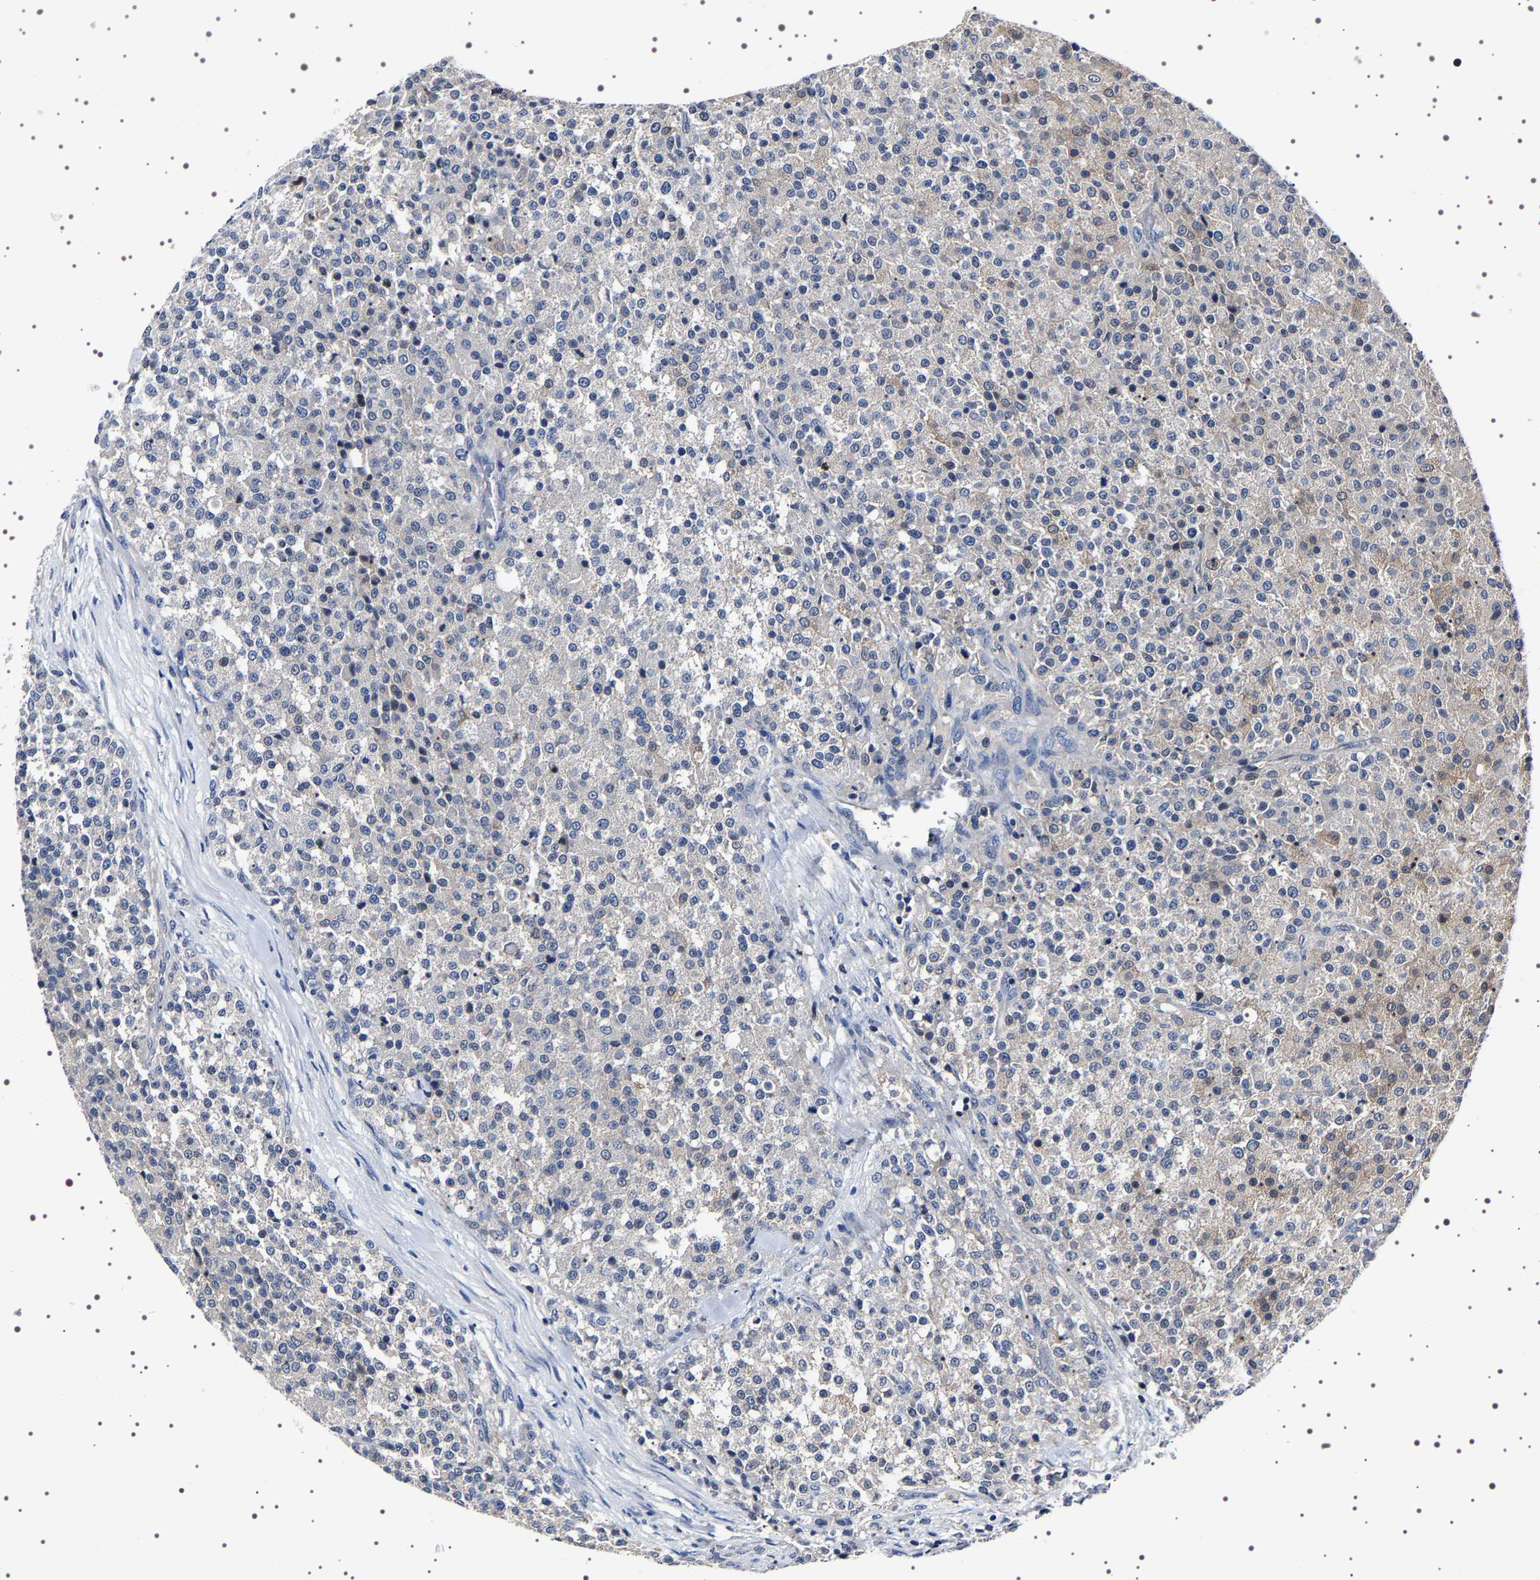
{"staining": {"intensity": "weak", "quantity": "<25%", "location": "cytoplasmic/membranous"}, "tissue": "testis cancer", "cell_type": "Tumor cells", "image_type": "cancer", "snomed": [{"axis": "morphology", "description": "Seminoma, NOS"}, {"axis": "topography", "description": "Testis"}], "caption": "Immunohistochemistry (IHC) histopathology image of neoplastic tissue: testis seminoma stained with DAB (3,3'-diaminobenzidine) exhibits no significant protein staining in tumor cells.", "gene": "TARBP1", "patient": {"sex": "male", "age": 59}}